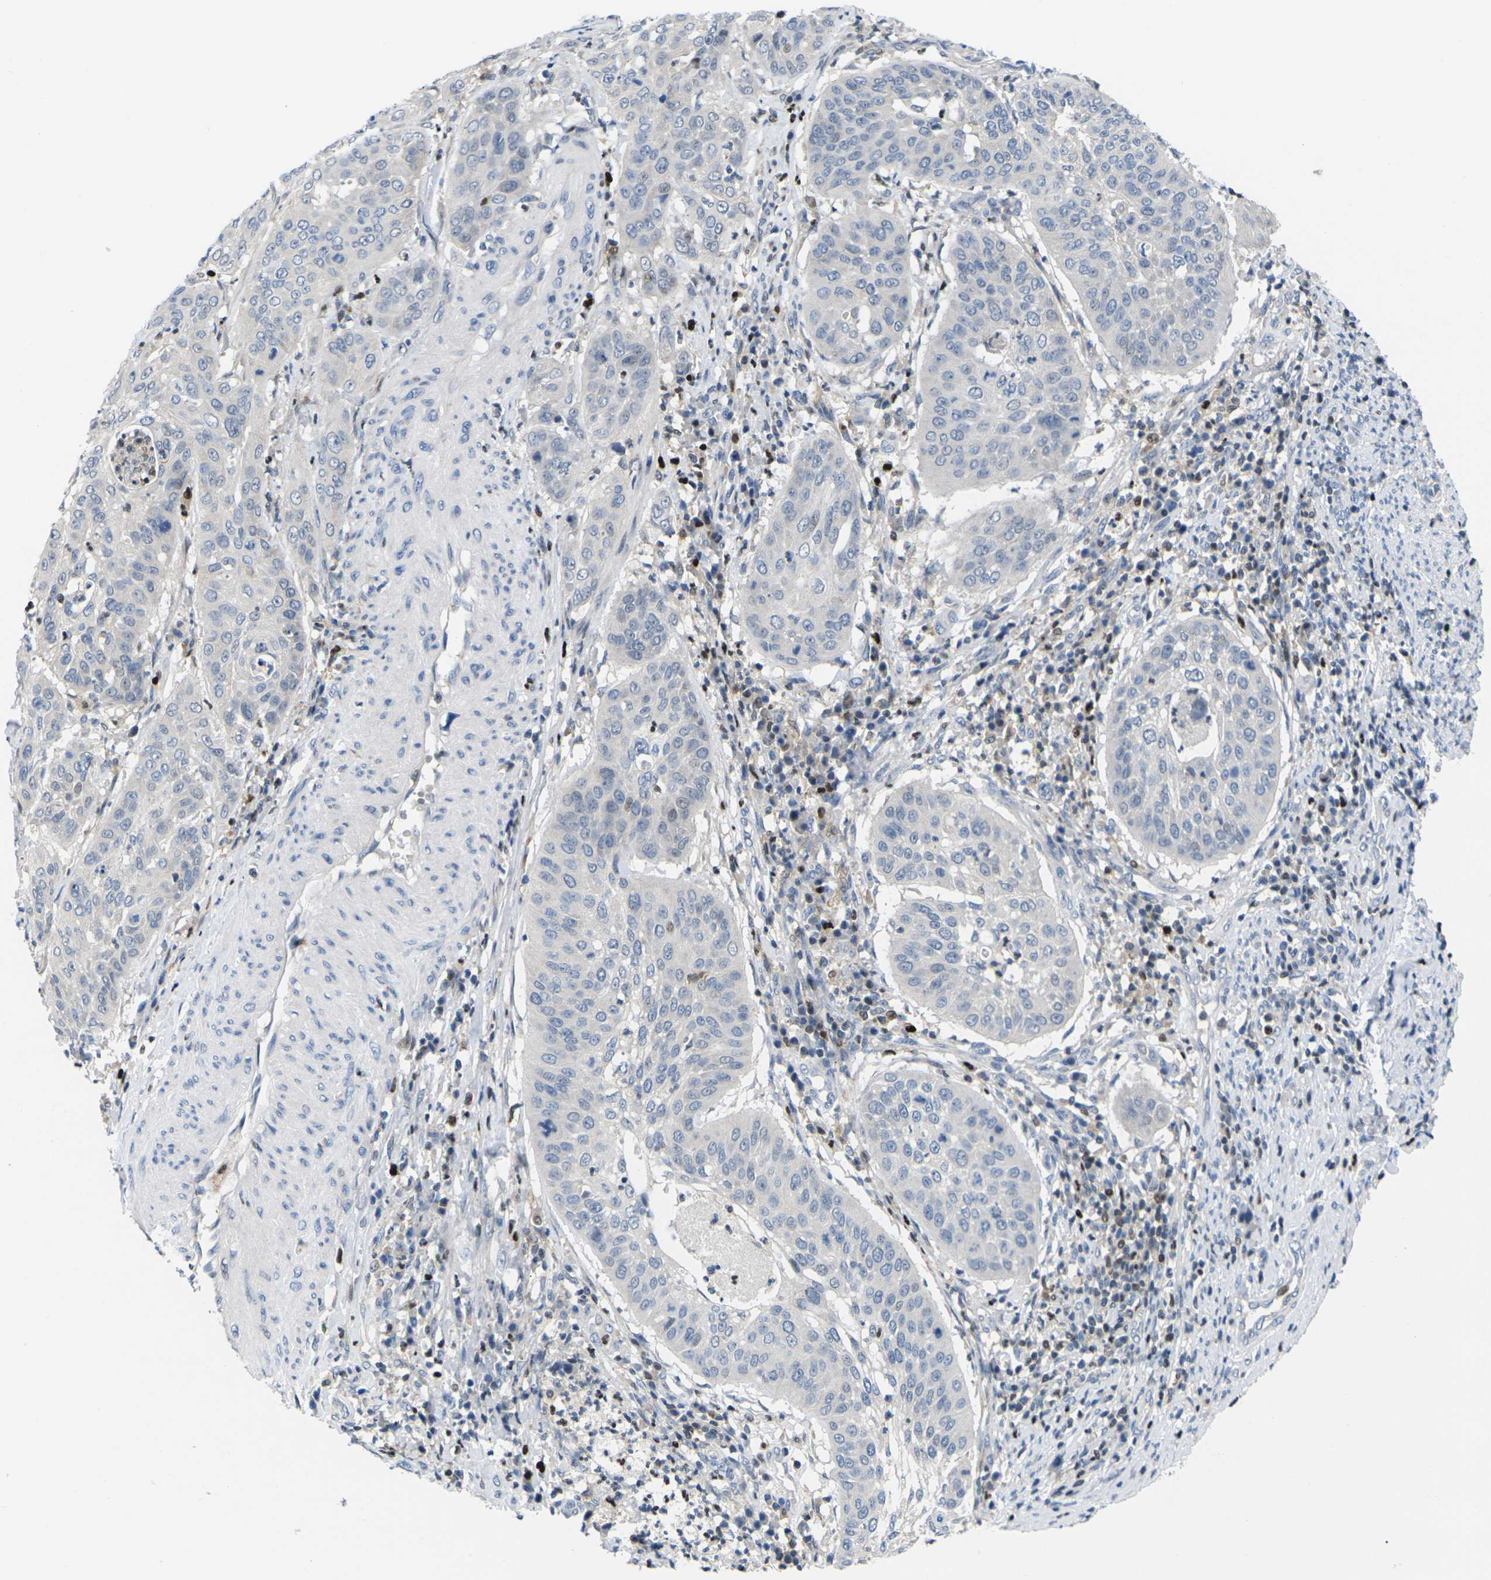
{"staining": {"intensity": "negative", "quantity": "none", "location": "none"}, "tissue": "cervical cancer", "cell_type": "Tumor cells", "image_type": "cancer", "snomed": [{"axis": "morphology", "description": "Normal tissue, NOS"}, {"axis": "morphology", "description": "Squamous cell carcinoma, NOS"}, {"axis": "topography", "description": "Cervix"}], "caption": "The immunohistochemistry (IHC) image has no significant expression in tumor cells of cervical cancer (squamous cell carcinoma) tissue.", "gene": "RPS6KA3", "patient": {"sex": "female", "age": 39}}